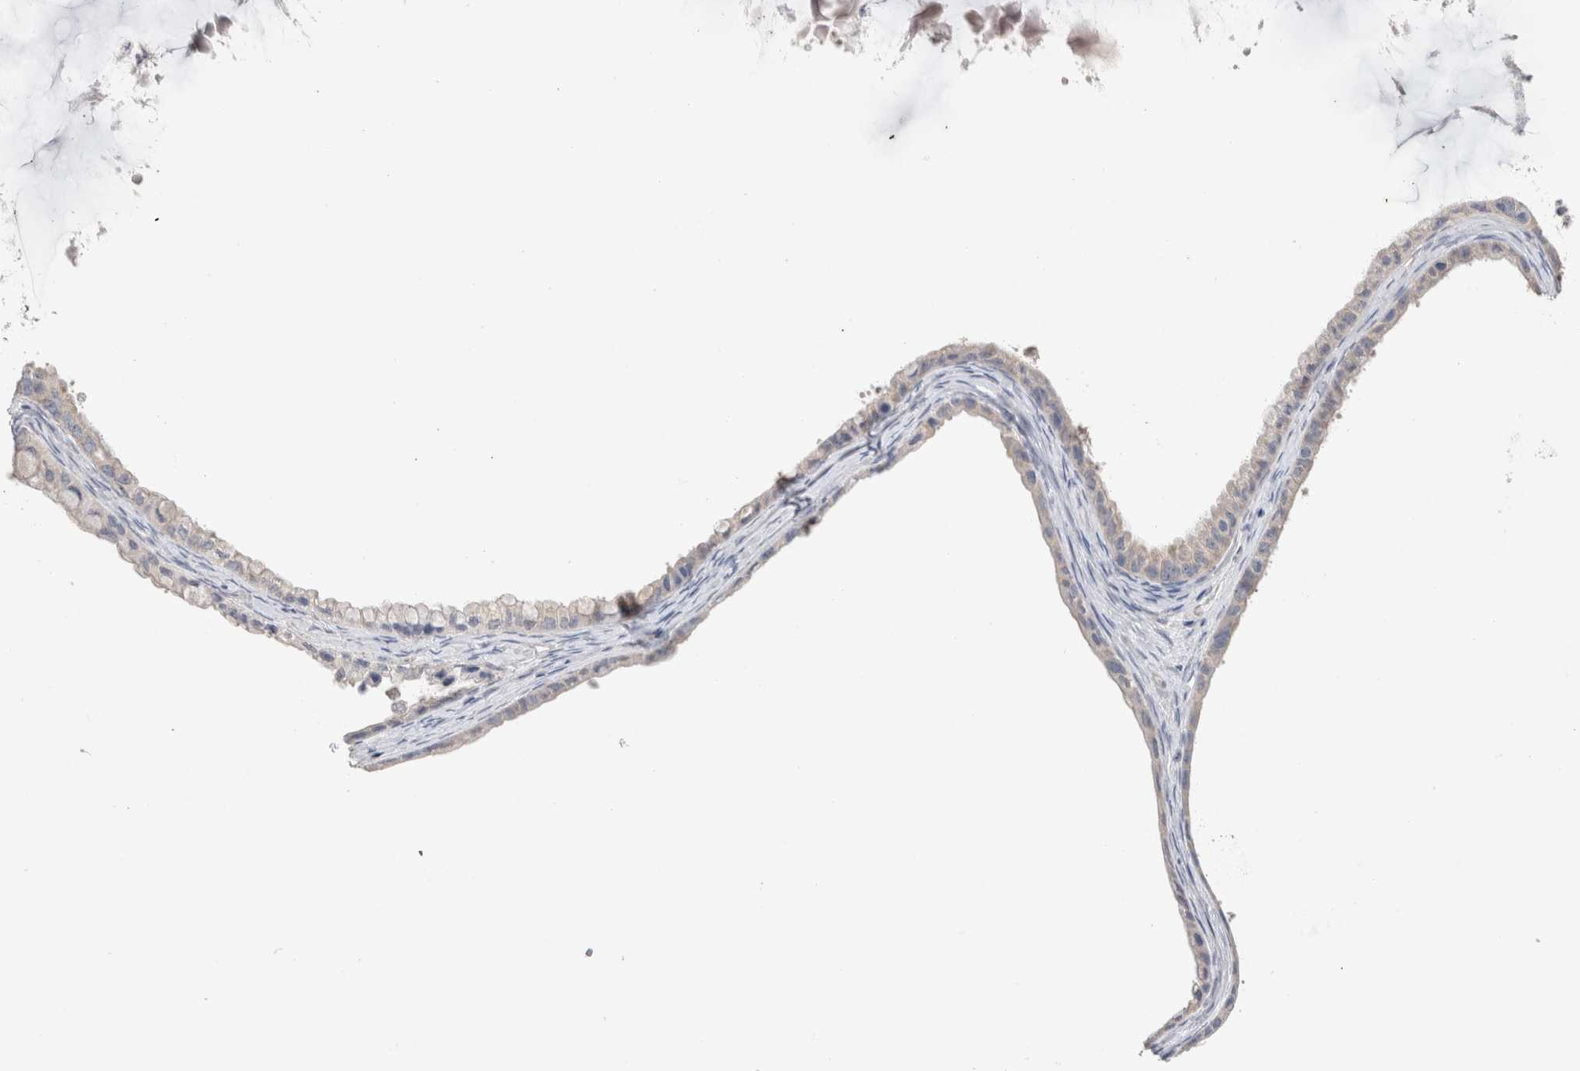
{"staining": {"intensity": "negative", "quantity": "none", "location": "none"}, "tissue": "ovarian cancer", "cell_type": "Tumor cells", "image_type": "cancer", "snomed": [{"axis": "morphology", "description": "Cystadenocarcinoma, mucinous, NOS"}, {"axis": "topography", "description": "Ovary"}], "caption": "Human ovarian cancer (mucinous cystadenocarcinoma) stained for a protein using immunohistochemistry displays no expression in tumor cells.", "gene": "NDOR1", "patient": {"sex": "female", "age": 80}}